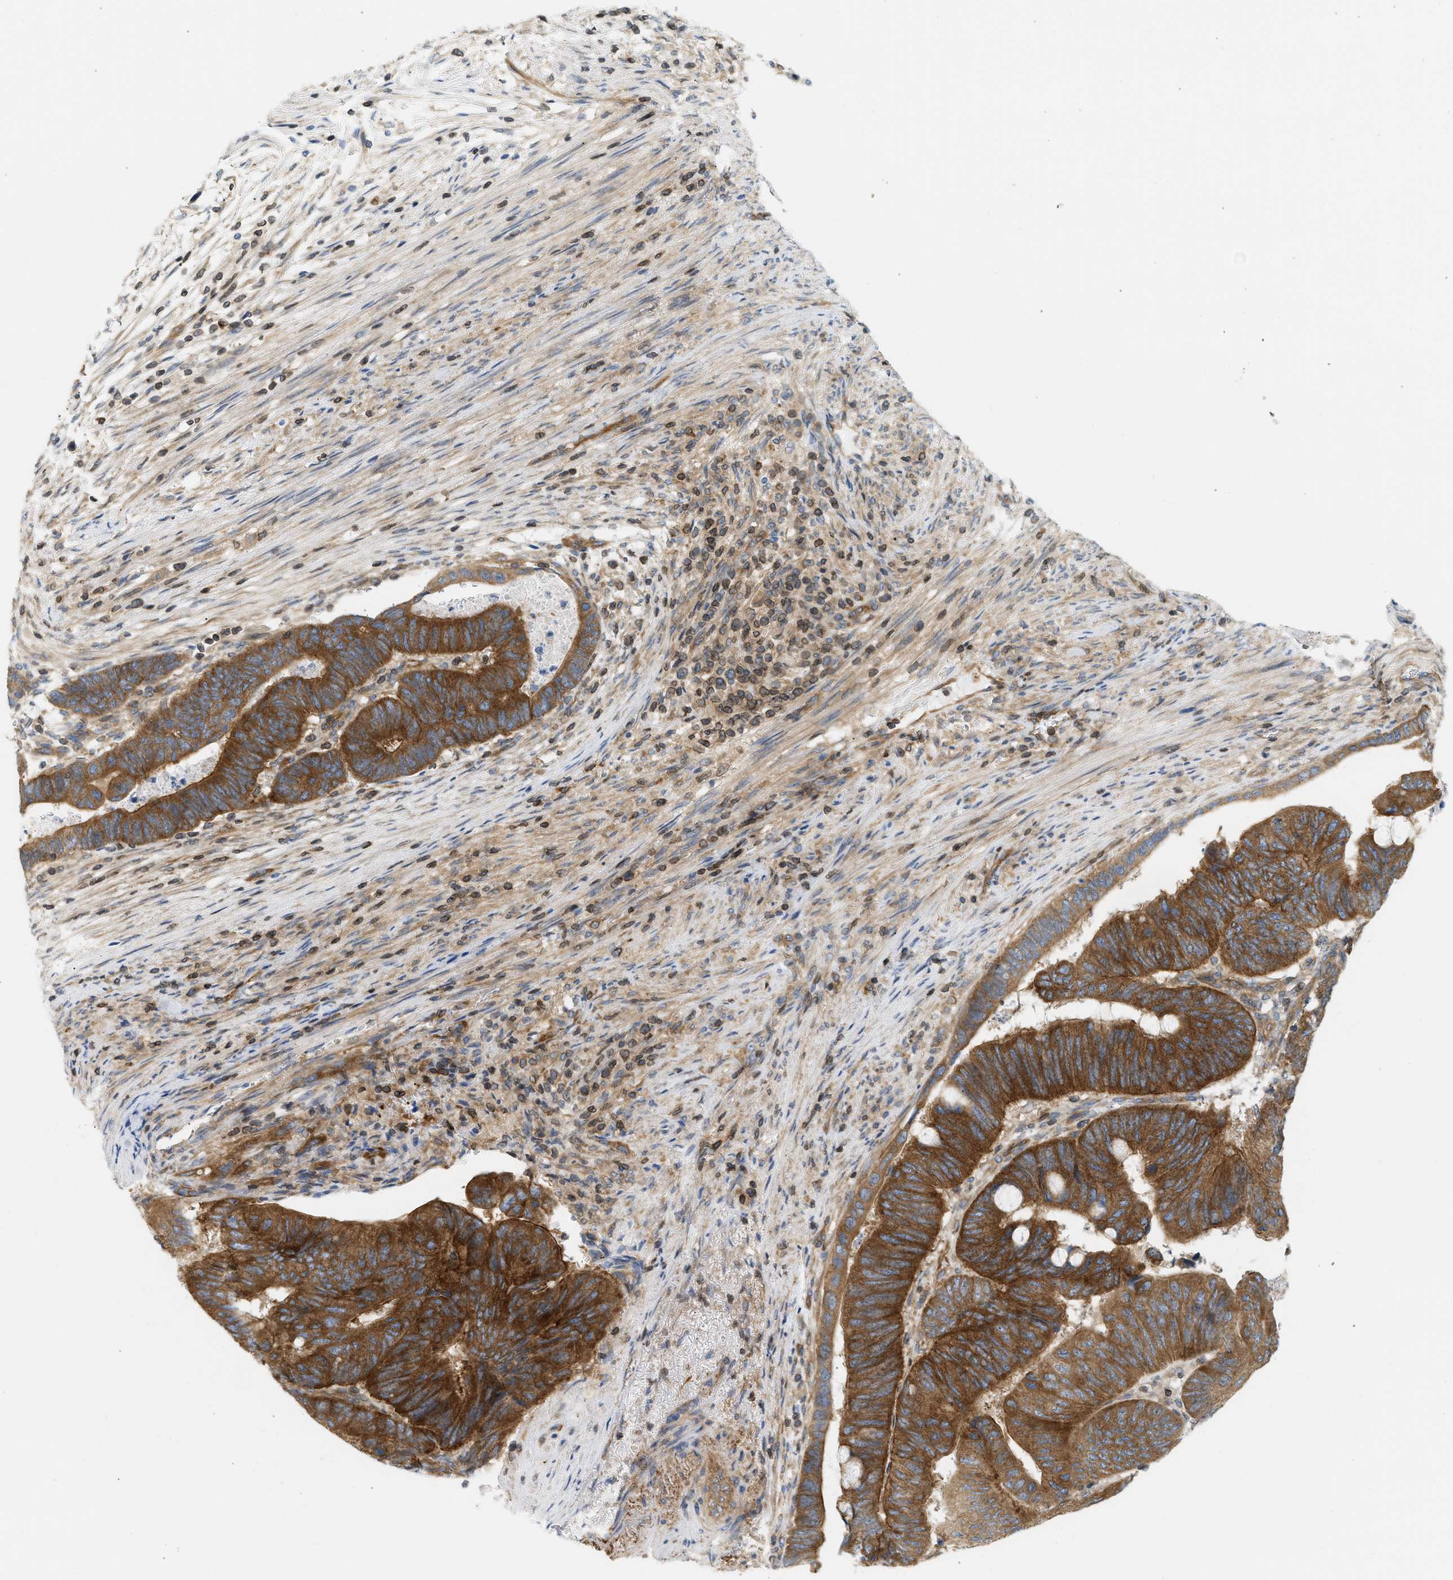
{"staining": {"intensity": "strong", "quantity": ">75%", "location": "cytoplasmic/membranous"}, "tissue": "colorectal cancer", "cell_type": "Tumor cells", "image_type": "cancer", "snomed": [{"axis": "morphology", "description": "Normal tissue, NOS"}, {"axis": "morphology", "description": "Adenocarcinoma, NOS"}, {"axis": "topography", "description": "Rectum"}, {"axis": "topography", "description": "Peripheral nerve tissue"}], "caption": "Strong cytoplasmic/membranous positivity is identified in about >75% of tumor cells in adenocarcinoma (colorectal). The protein is shown in brown color, while the nuclei are stained blue.", "gene": "STRN", "patient": {"sex": "male", "age": 92}}